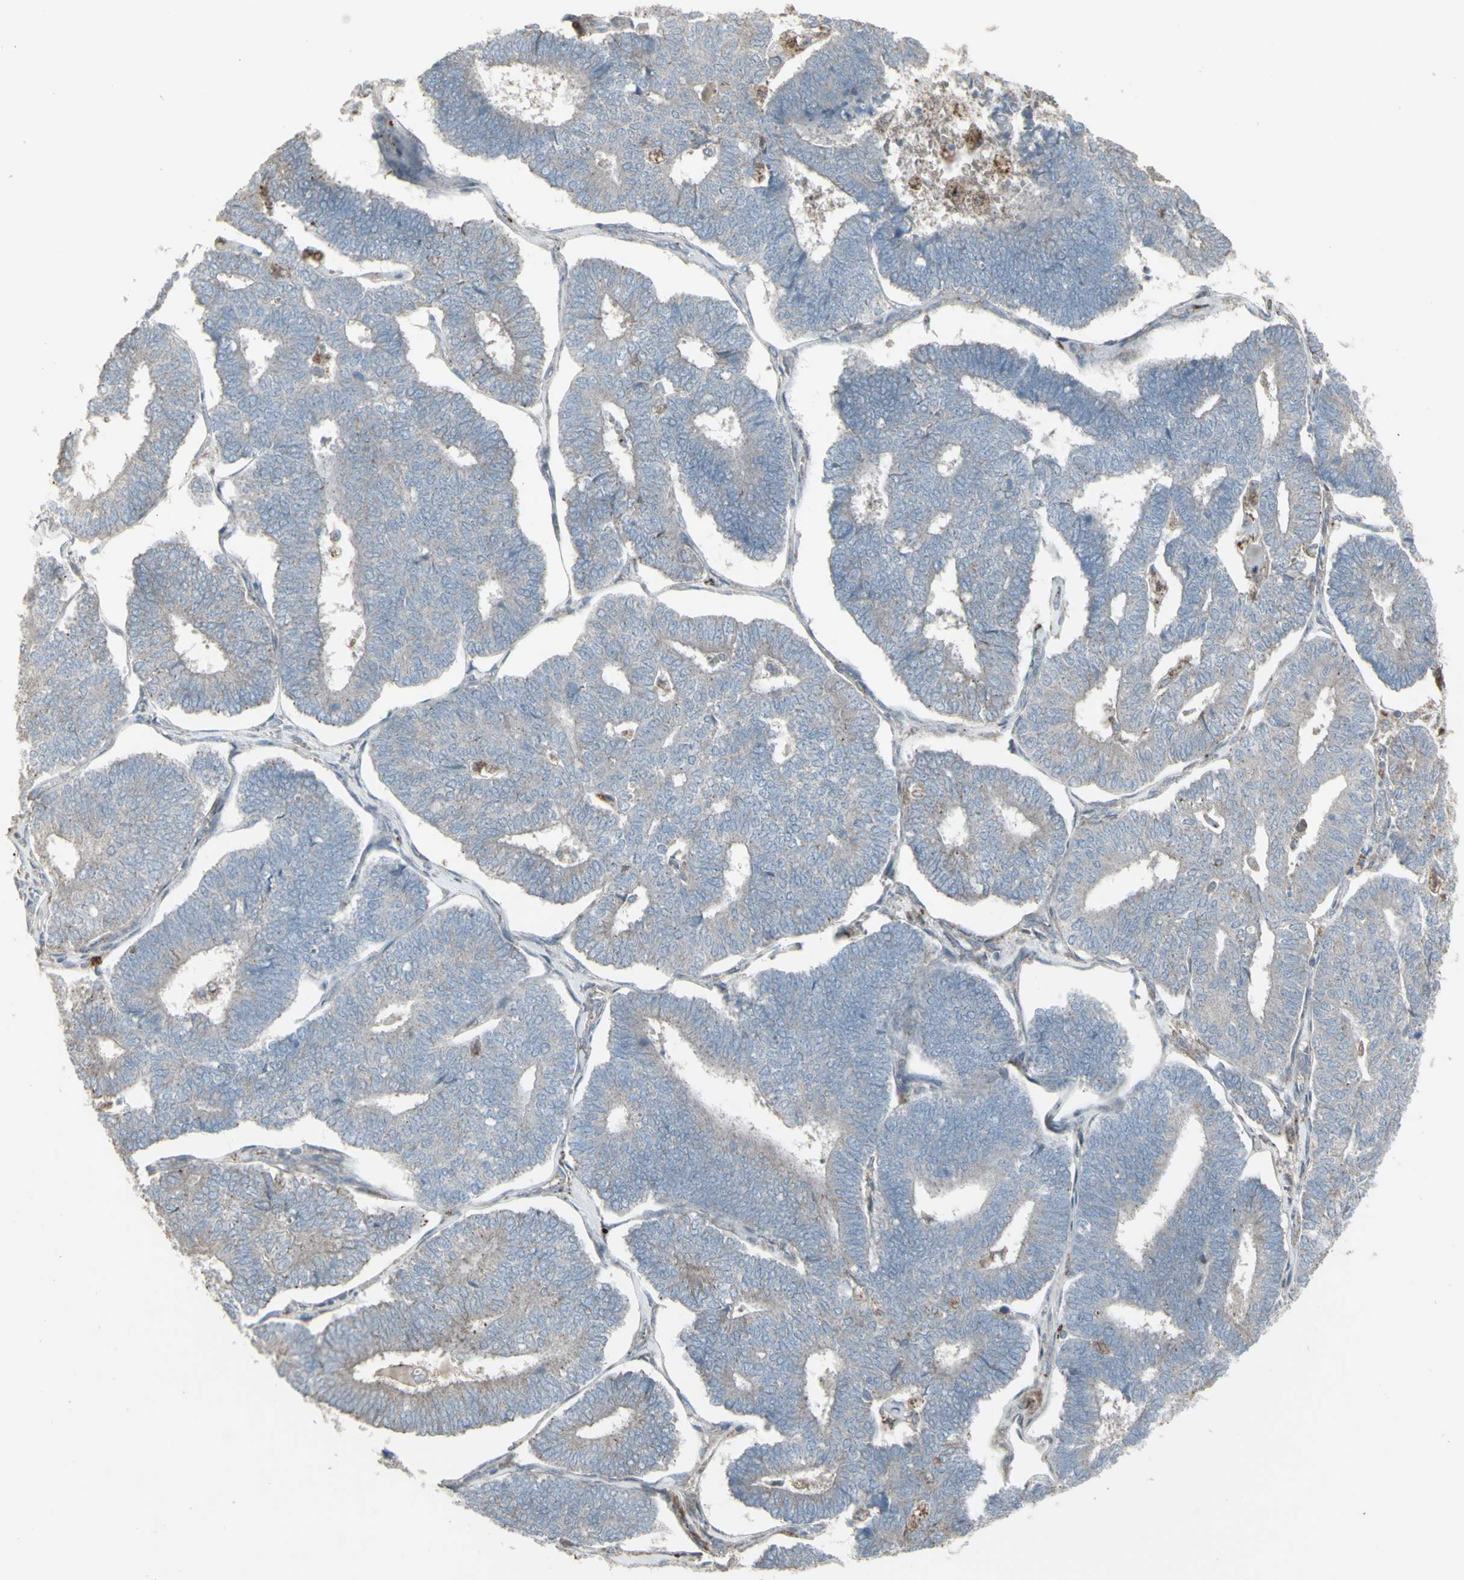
{"staining": {"intensity": "weak", "quantity": "25%-75%", "location": "cytoplasmic/membranous"}, "tissue": "endometrial cancer", "cell_type": "Tumor cells", "image_type": "cancer", "snomed": [{"axis": "morphology", "description": "Adenocarcinoma, NOS"}, {"axis": "topography", "description": "Endometrium"}], "caption": "DAB (3,3'-diaminobenzidine) immunohistochemical staining of endometrial adenocarcinoma displays weak cytoplasmic/membranous protein positivity in about 25%-75% of tumor cells.", "gene": "RNASEL", "patient": {"sex": "female", "age": 70}}